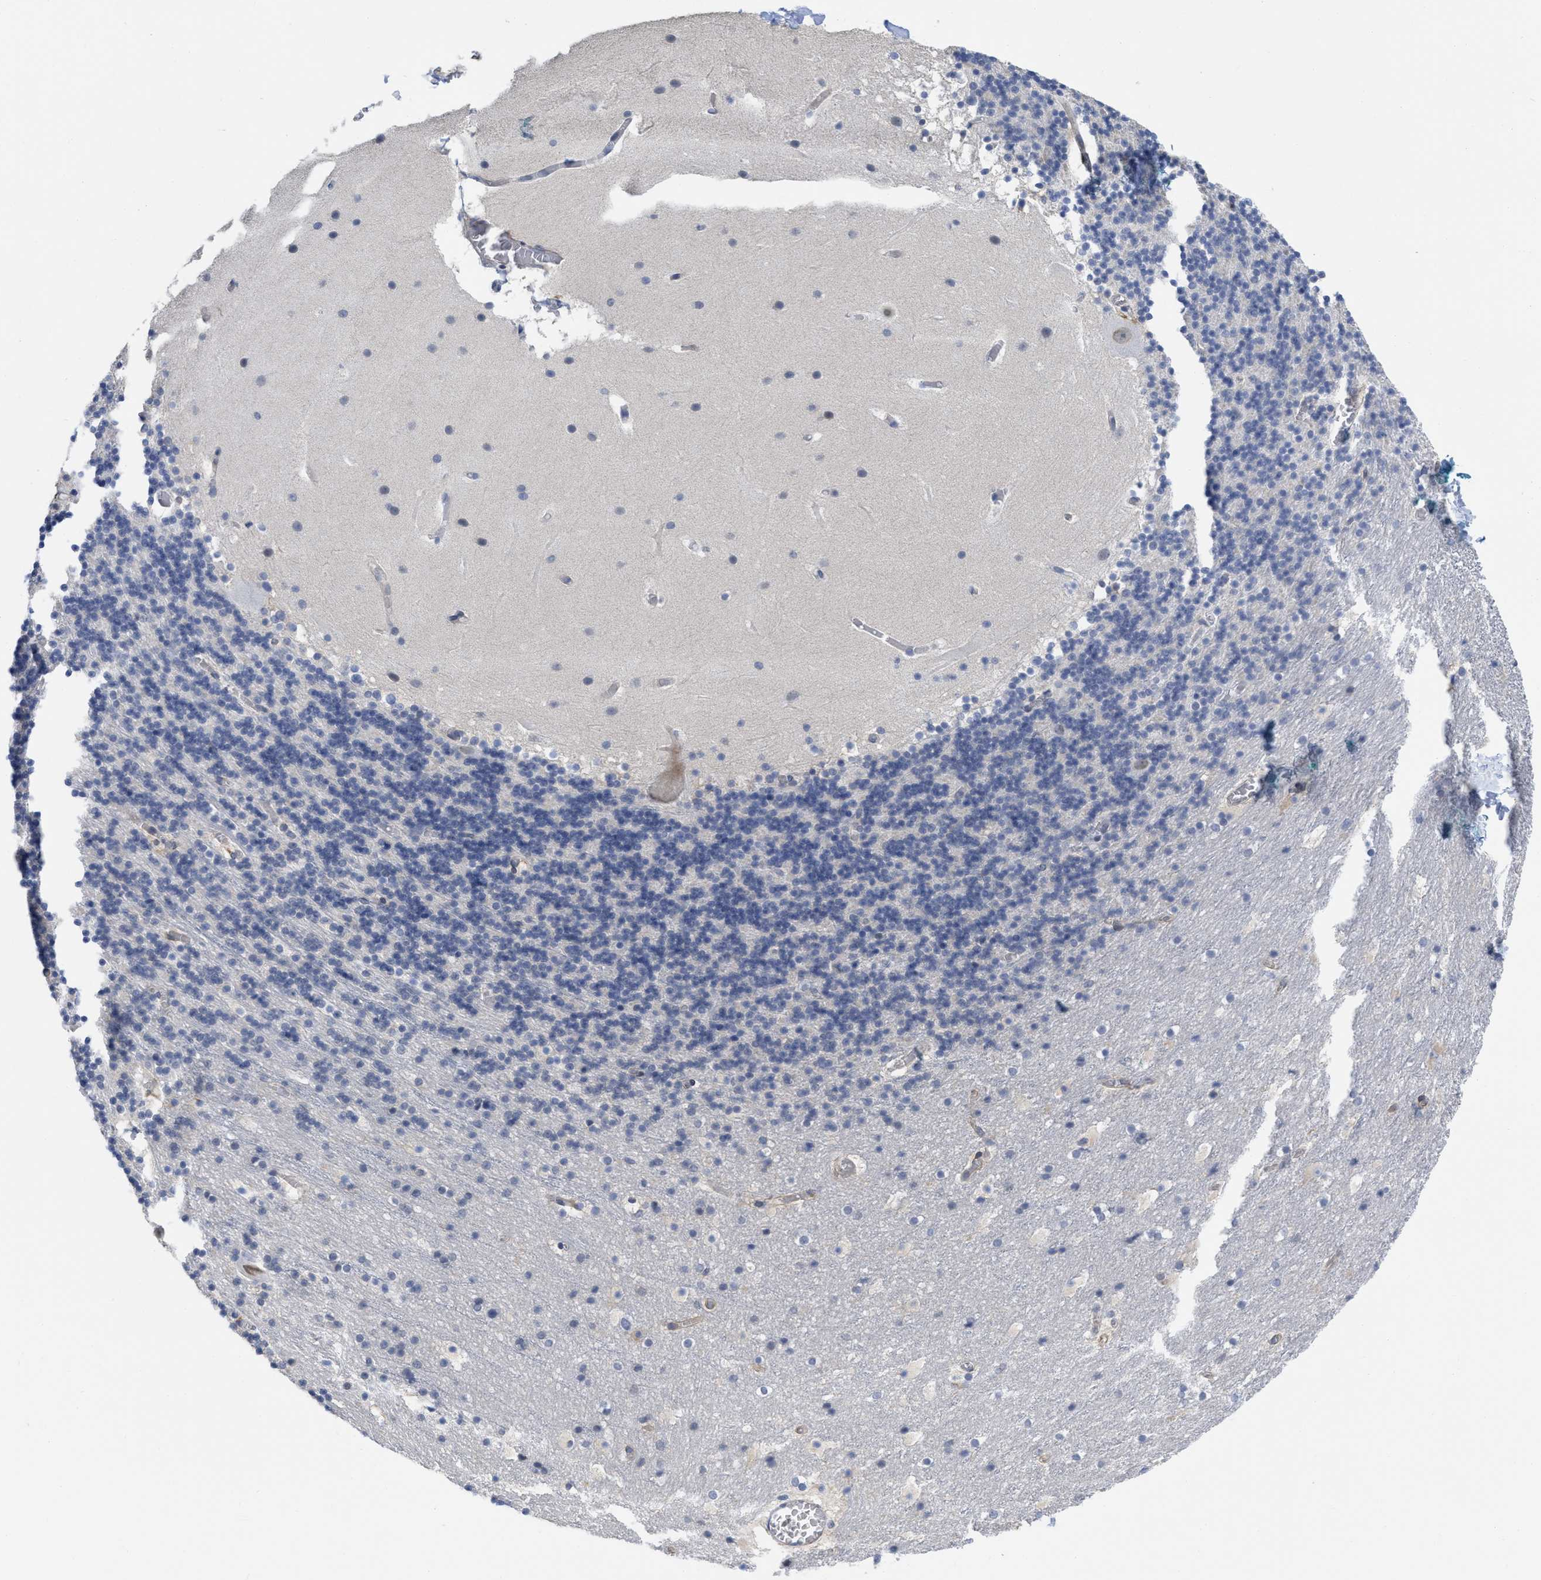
{"staining": {"intensity": "negative", "quantity": "none", "location": "none"}, "tissue": "cerebellum", "cell_type": "Cells in granular layer", "image_type": "normal", "snomed": [{"axis": "morphology", "description": "Normal tissue, NOS"}, {"axis": "topography", "description": "Cerebellum"}], "caption": "This is an immunohistochemistry (IHC) histopathology image of unremarkable human cerebellum. There is no expression in cells in granular layer.", "gene": "ACKR1", "patient": {"sex": "male", "age": 45}}